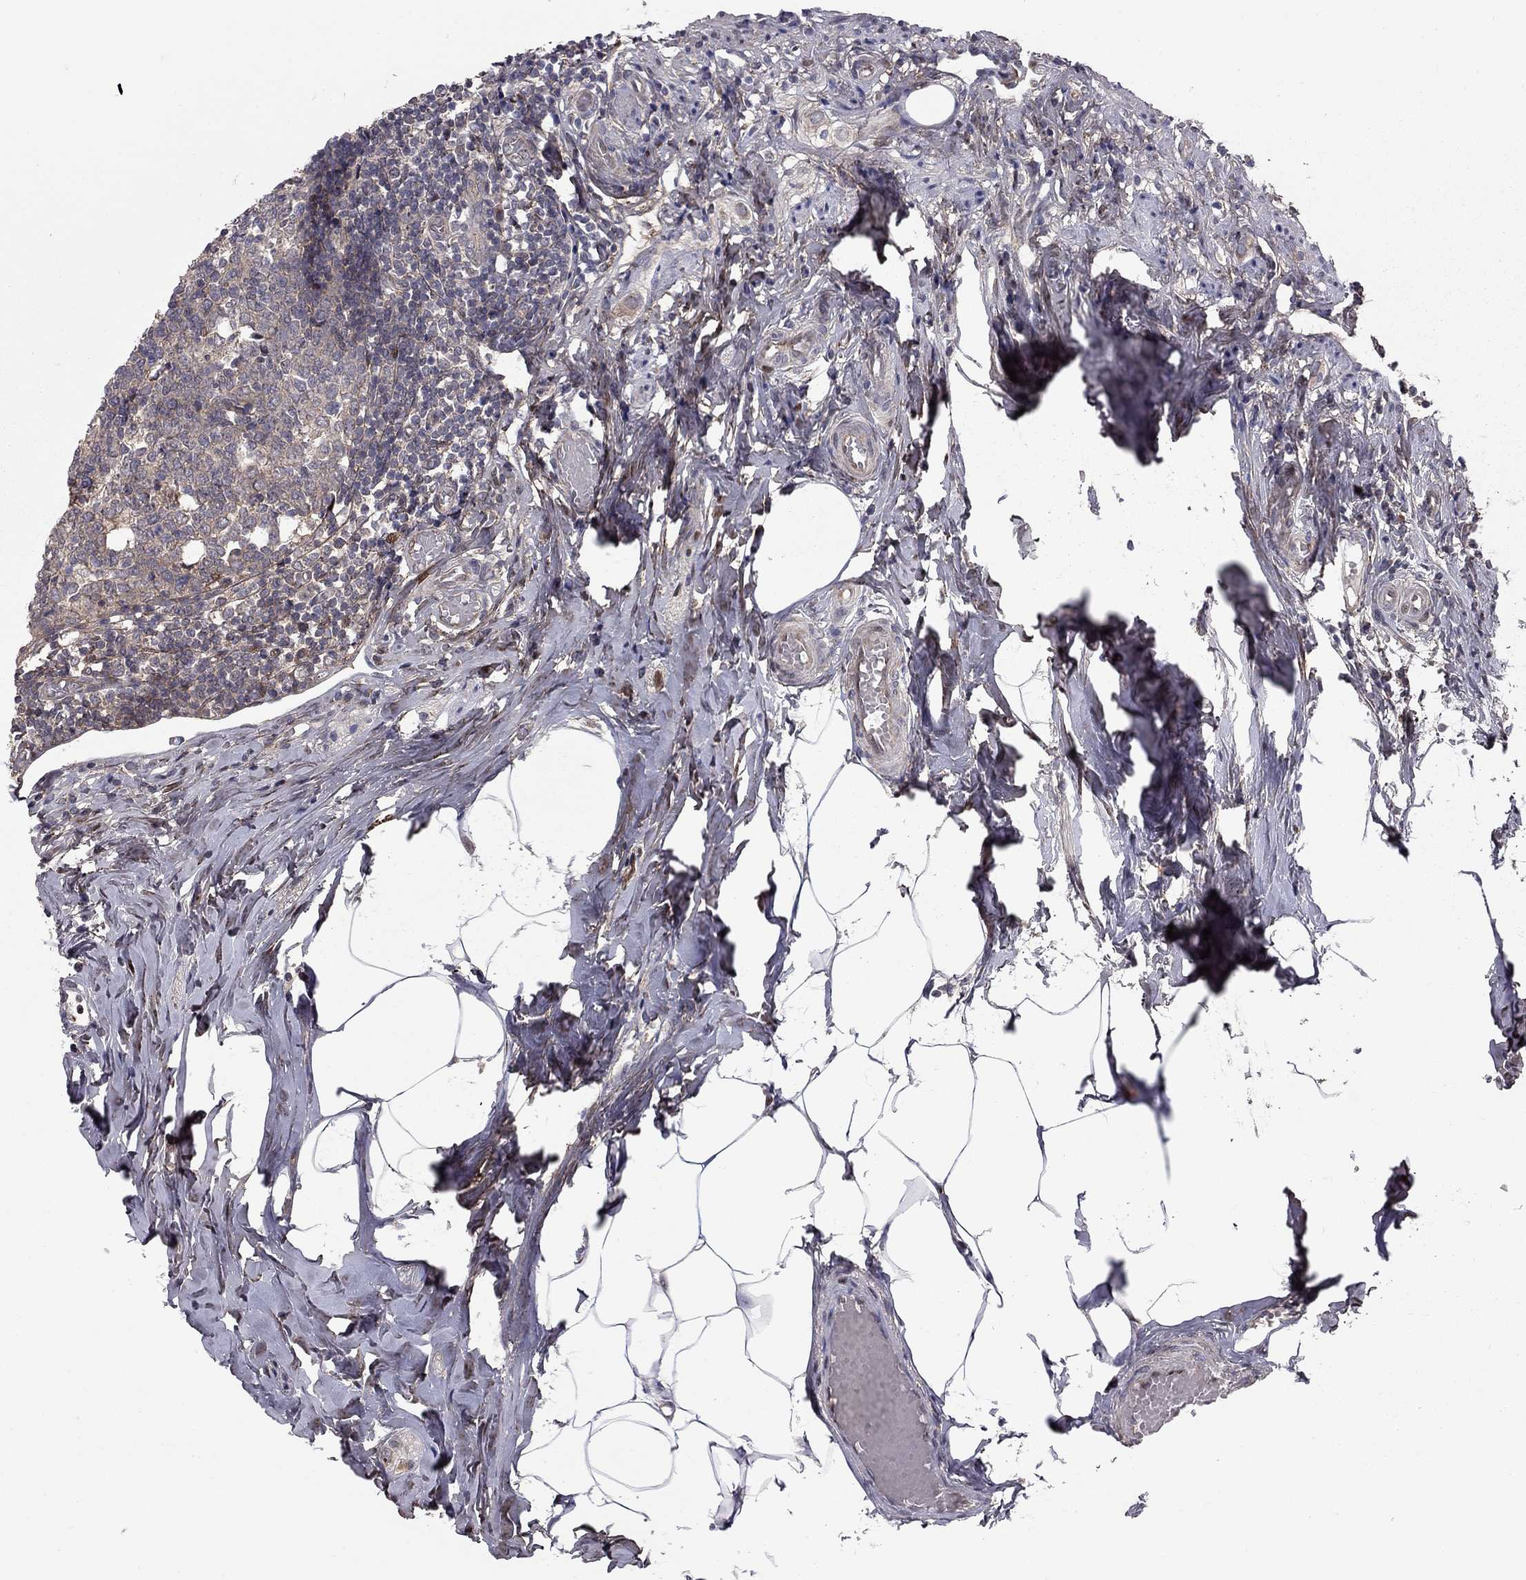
{"staining": {"intensity": "strong", "quantity": ">75%", "location": "cytoplasmic/membranous"}, "tissue": "appendix", "cell_type": "Glandular cells", "image_type": "normal", "snomed": [{"axis": "morphology", "description": "Normal tissue, NOS"}, {"axis": "topography", "description": "Appendix"}], "caption": "Normal appendix shows strong cytoplasmic/membranous expression in approximately >75% of glandular cells.", "gene": "DUSP7", "patient": {"sex": "female", "age": 32}}